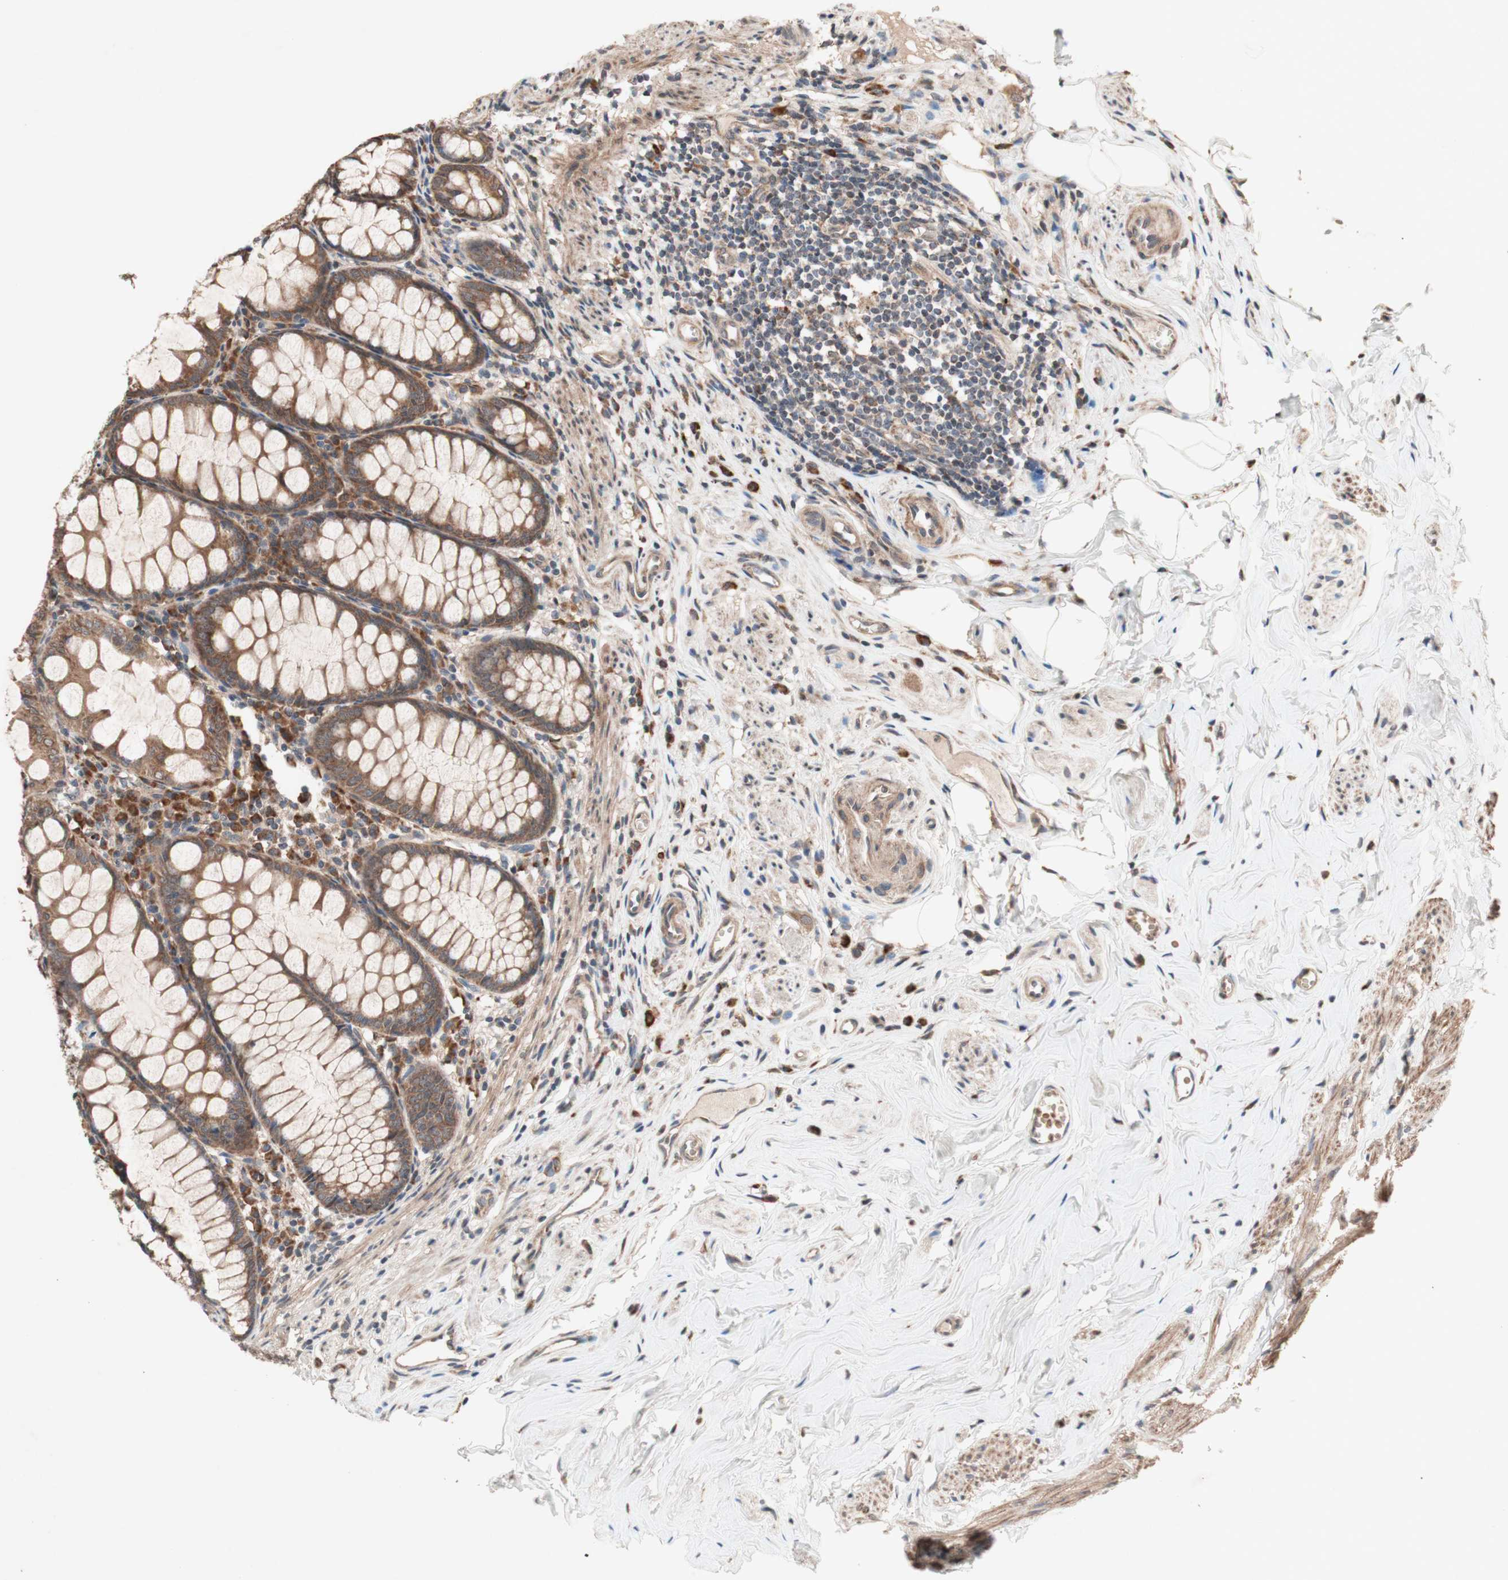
{"staining": {"intensity": "strong", "quantity": ">75%", "location": "cytoplasmic/membranous"}, "tissue": "appendix", "cell_type": "Glandular cells", "image_type": "normal", "snomed": [{"axis": "morphology", "description": "Normal tissue, NOS"}, {"axis": "topography", "description": "Appendix"}], "caption": "This image displays normal appendix stained with immunohistochemistry to label a protein in brown. The cytoplasmic/membranous of glandular cells show strong positivity for the protein. Nuclei are counter-stained blue.", "gene": "DDOST", "patient": {"sex": "female", "age": 77}}